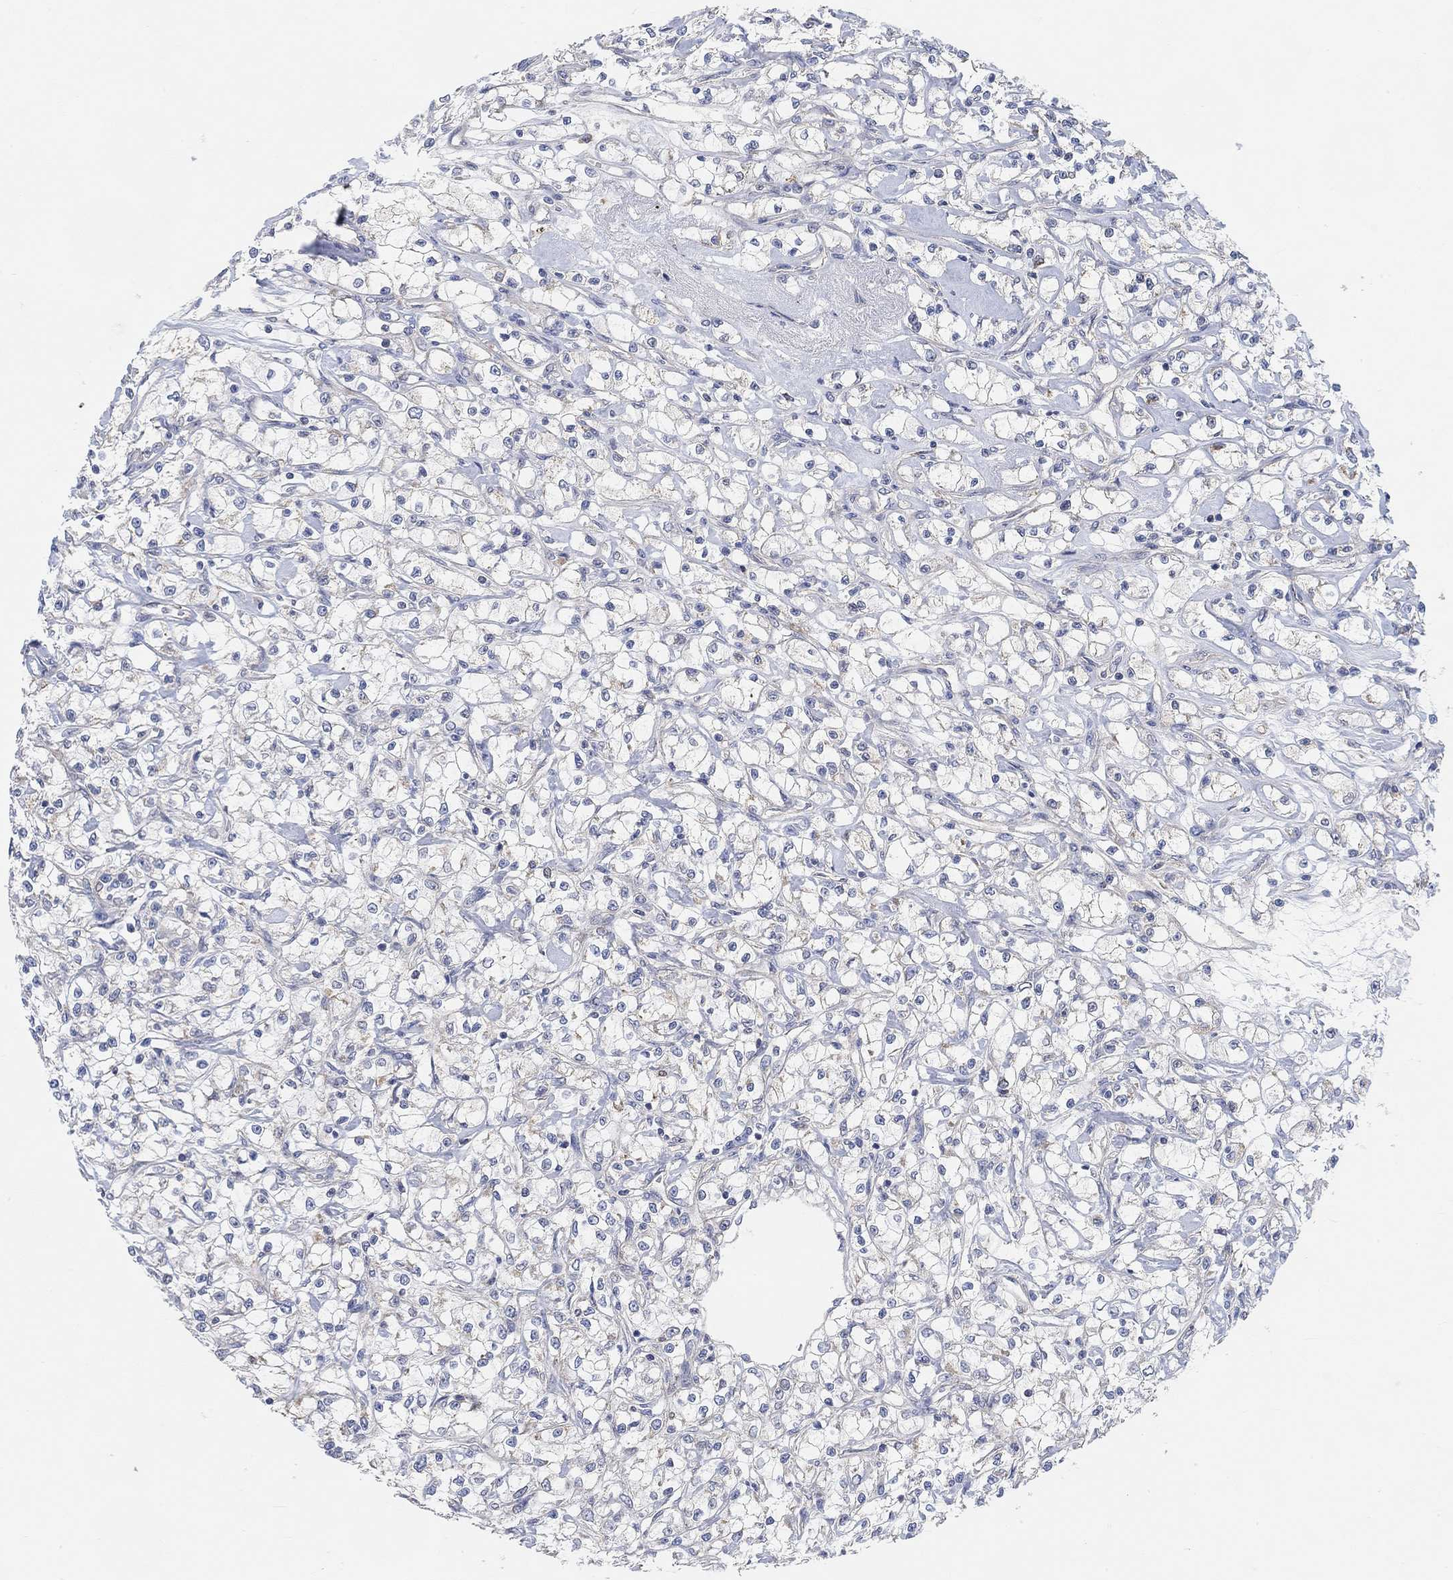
{"staining": {"intensity": "moderate", "quantity": "25%-75%", "location": "cytoplasmic/membranous"}, "tissue": "renal cancer", "cell_type": "Tumor cells", "image_type": "cancer", "snomed": [{"axis": "morphology", "description": "Adenocarcinoma, NOS"}, {"axis": "topography", "description": "Kidney"}], "caption": "The photomicrograph reveals staining of renal cancer (adenocarcinoma), revealing moderate cytoplasmic/membranous protein staining (brown color) within tumor cells.", "gene": "HCRTR1", "patient": {"sex": "female", "age": 59}}